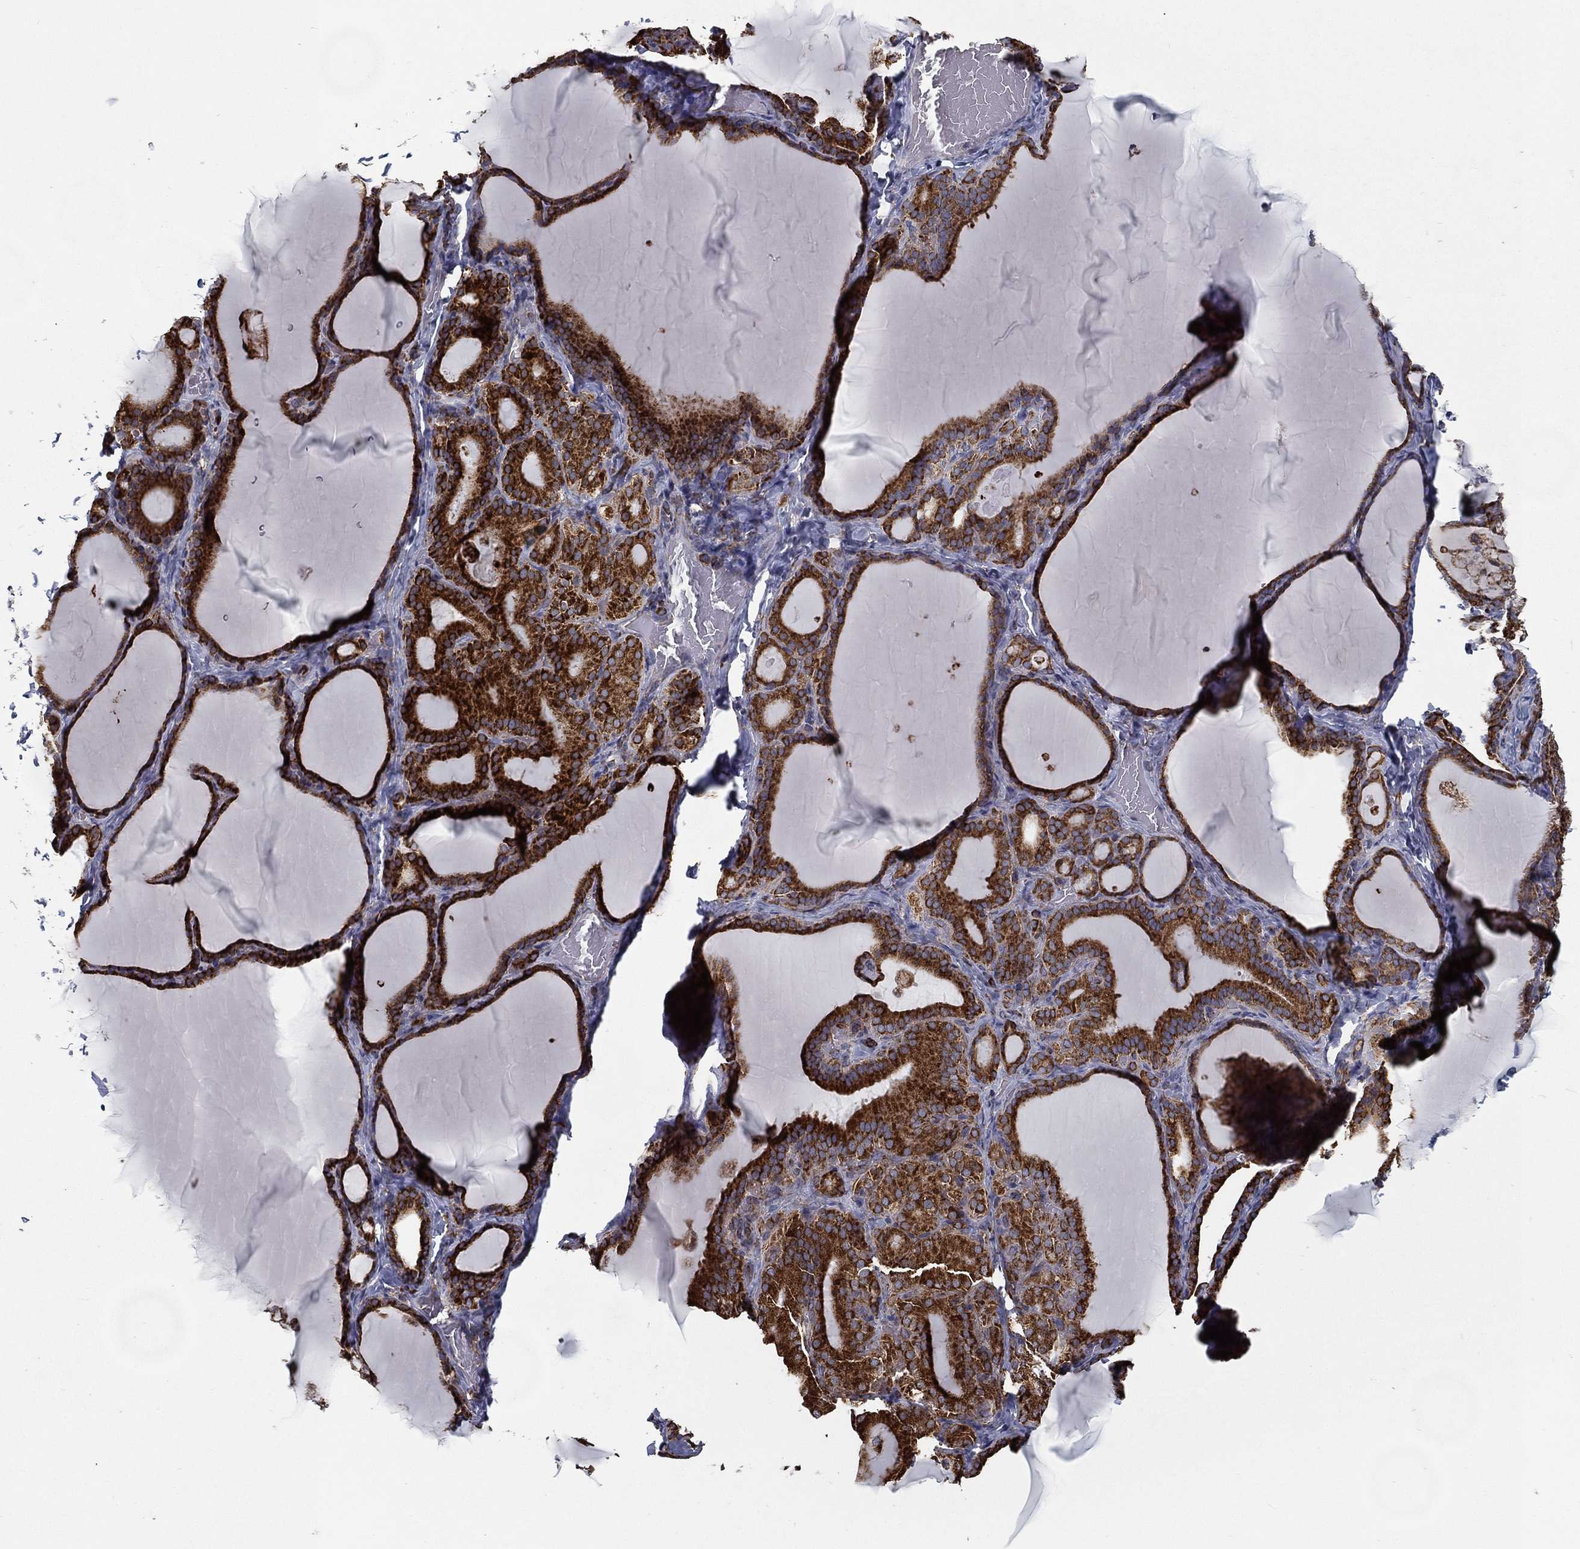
{"staining": {"intensity": "strong", "quantity": ">75%", "location": "cytoplasmic/membranous"}, "tissue": "thyroid gland", "cell_type": "Glandular cells", "image_type": "normal", "snomed": [{"axis": "morphology", "description": "Normal tissue, NOS"}, {"axis": "morphology", "description": "Hyperplasia, NOS"}, {"axis": "topography", "description": "Thyroid gland"}], "caption": "Immunohistochemistry image of normal human thyroid gland stained for a protein (brown), which reveals high levels of strong cytoplasmic/membranous expression in approximately >75% of glandular cells.", "gene": "MT", "patient": {"sex": "female", "age": 27}}